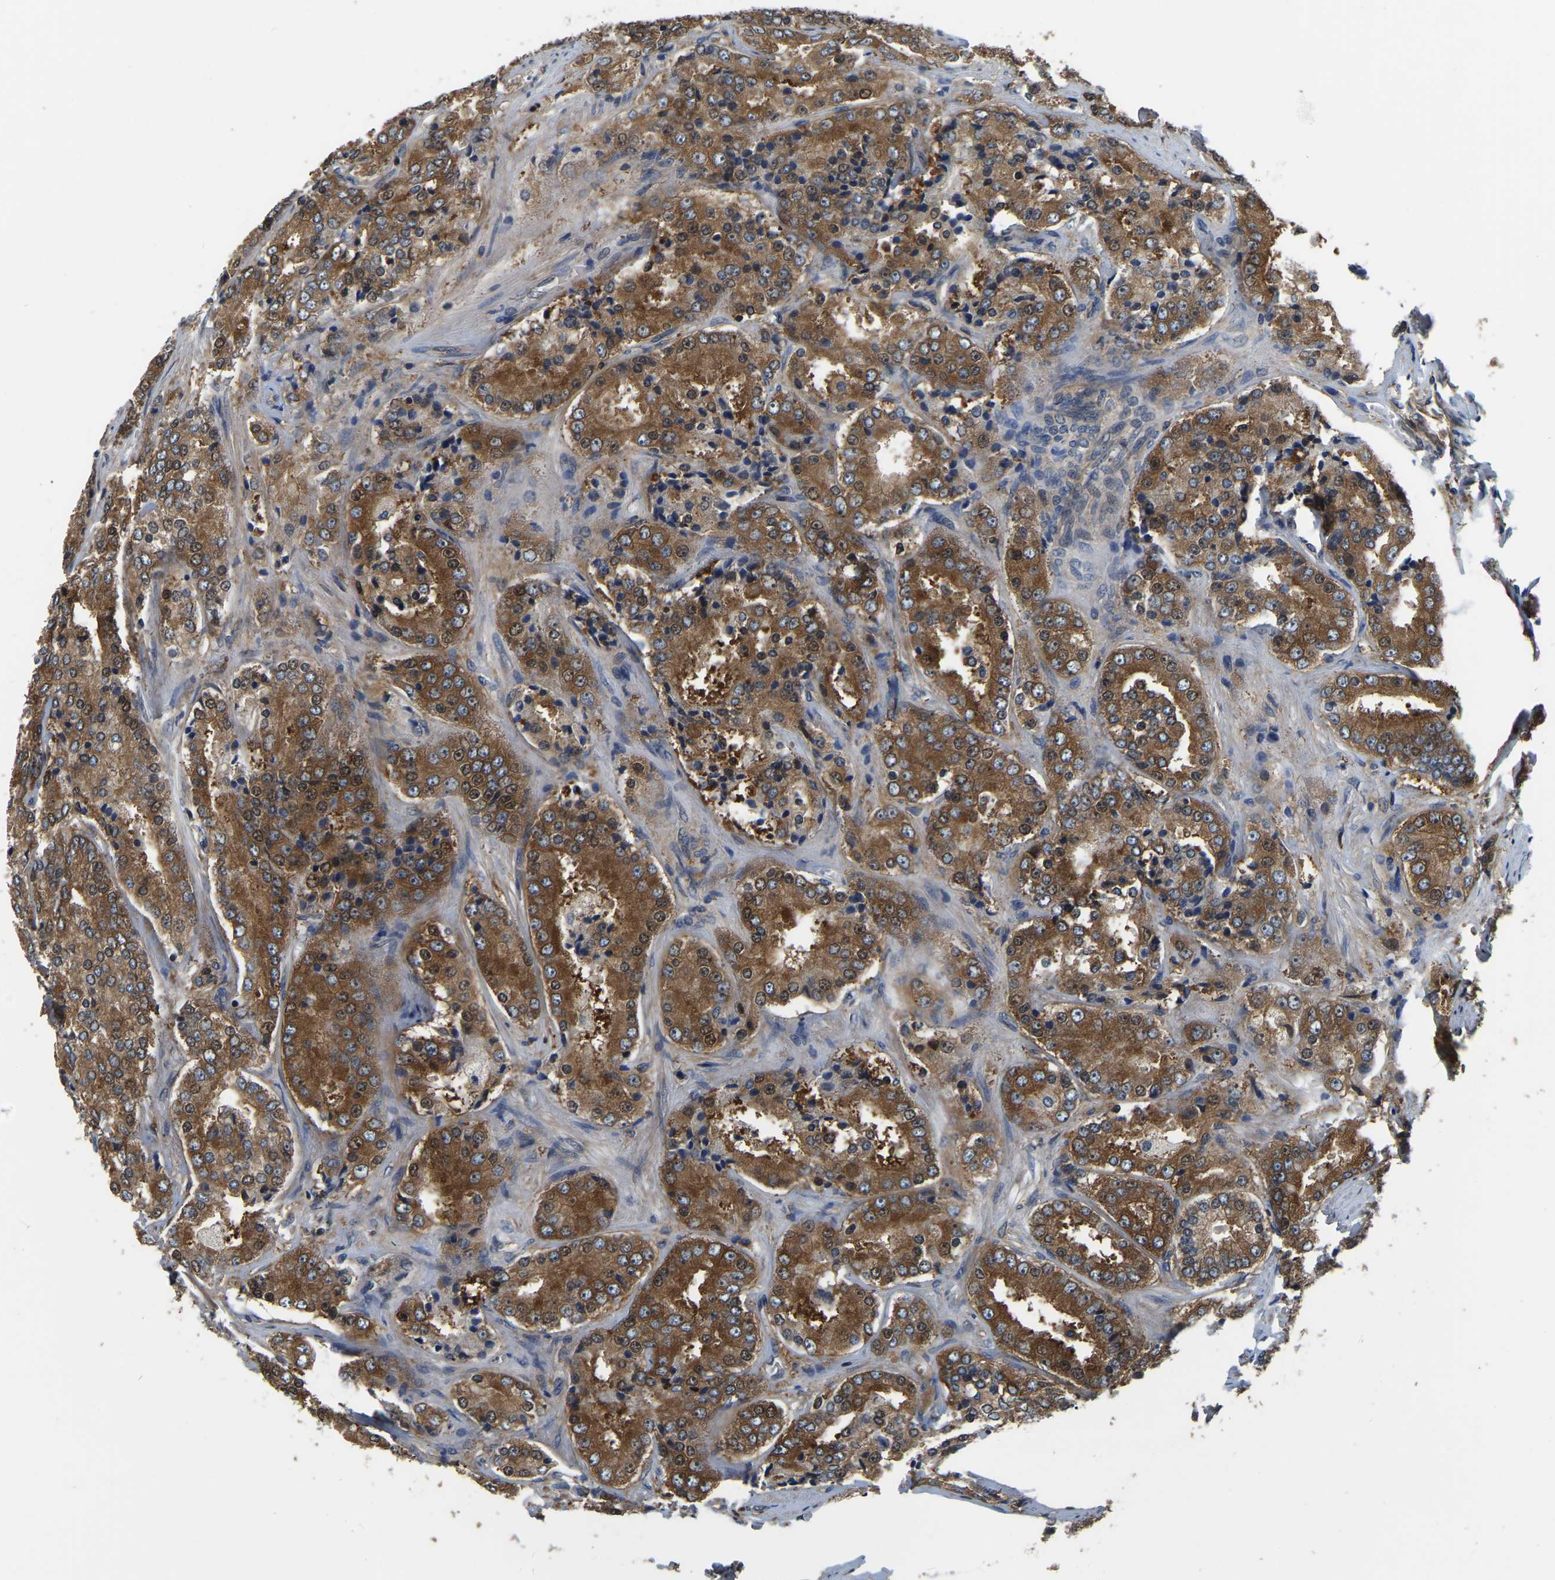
{"staining": {"intensity": "strong", "quantity": ">75%", "location": "cytoplasmic/membranous"}, "tissue": "prostate cancer", "cell_type": "Tumor cells", "image_type": "cancer", "snomed": [{"axis": "morphology", "description": "Adenocarcinoma, High grade"}, {"axis": "topography", "description": "Prostate"}], "caption": "High-grade adenocarcinoma (prostate) stained with a protein marker demonstrates strong staining in tumor cells.", "gene": "GARS1", "patient": {"sex": "male", "age": 65}}